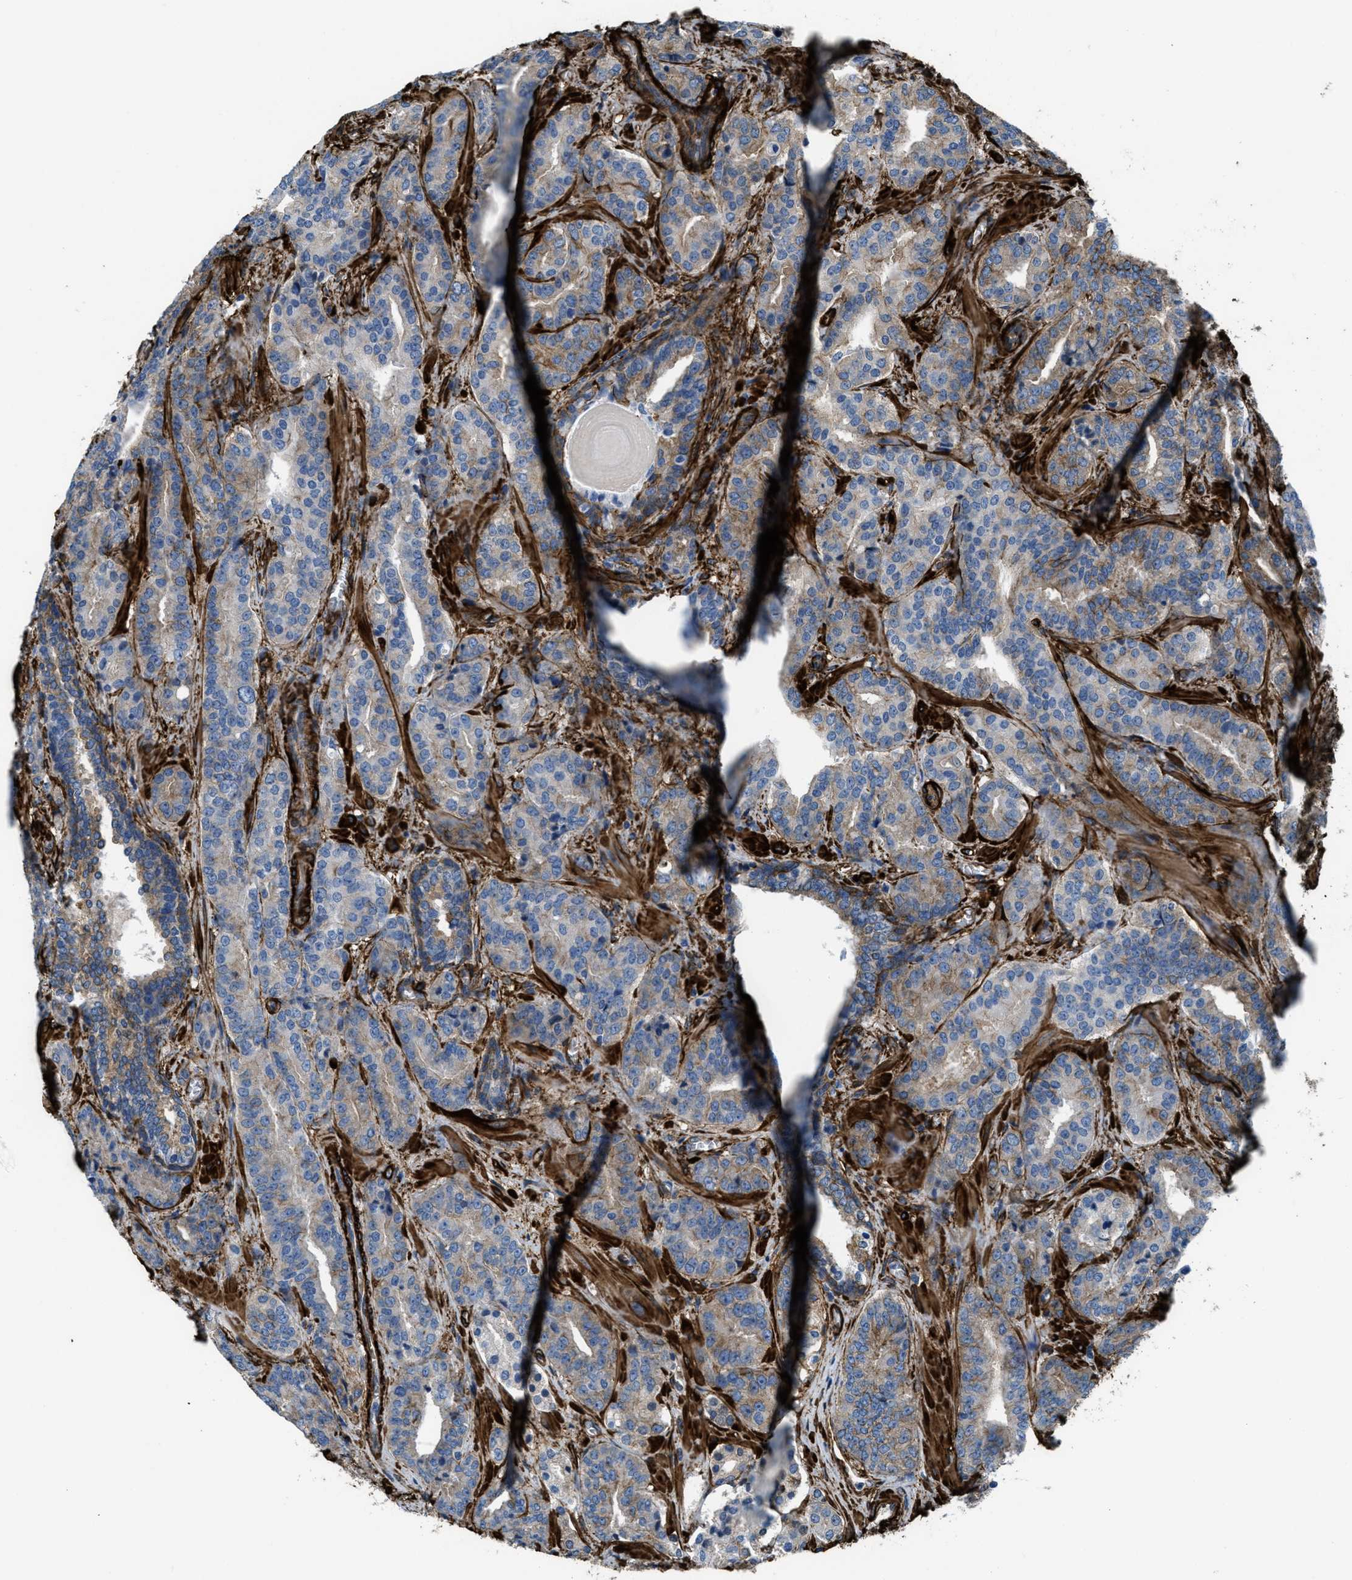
{"staining": {"intensity": "moderate", "quantity": "25%-75%", "location": "cytoplasmic/membranous"}, "tissue": "prostate cancer", "cell_type": "Tumor cells", "image_type": "cancer", "snomed": [{"axis": "morphology", "description": "Adenocarcinoma, High grade"}, {"axis": "topography", "description": "Prostate"}], "caption": "Immunohistochemistry micrograph of neoplastic tissue: human prostate cancer stained using immunohistochemistry exhibits medium levels of moderate protein expression localized specifically in the cytoplasmic/membranous of tumor cells, appearing as a cytoplasmic/membranous brown color.", "gene": "CALD1", "patient": {"sex": "male", "age": 60}}